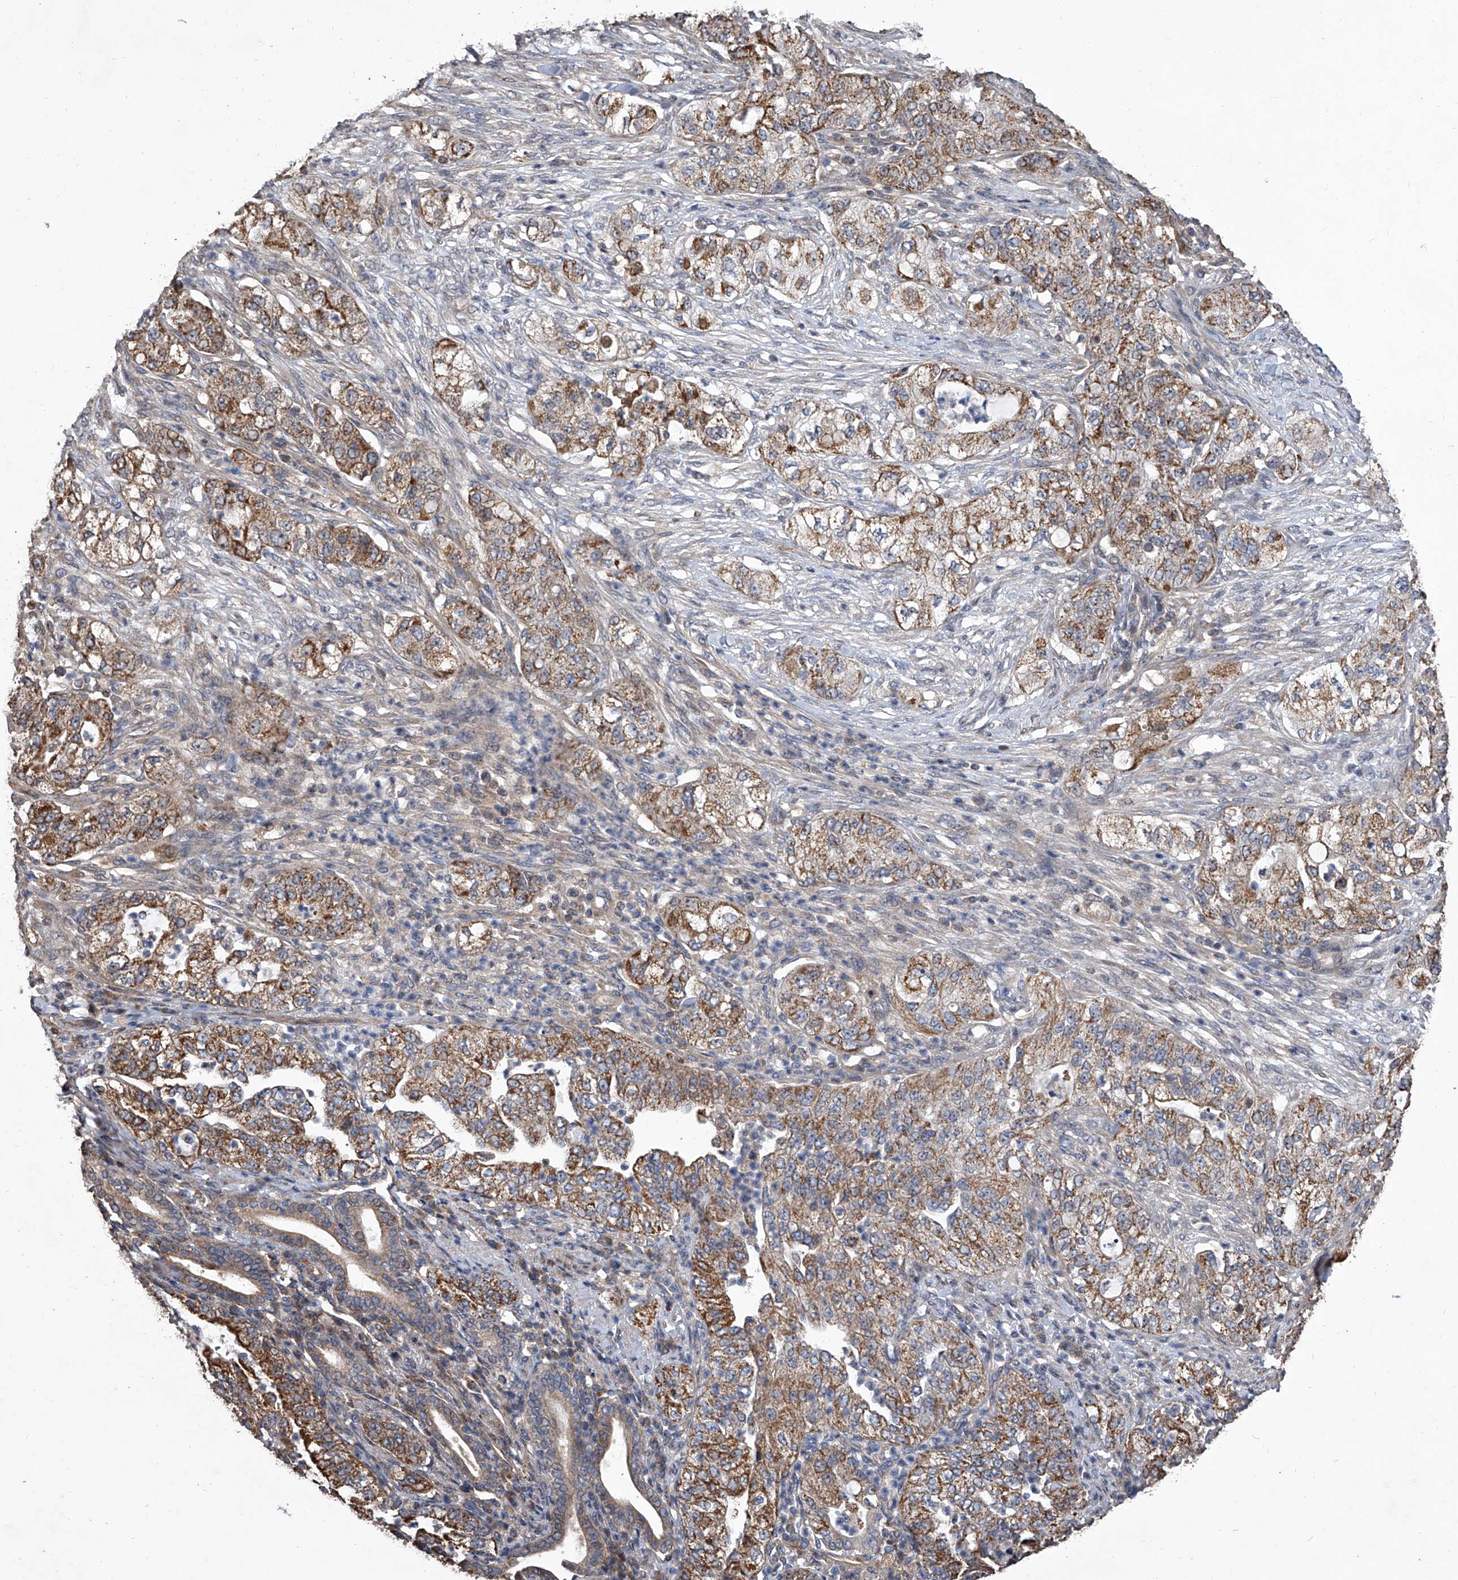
{"staining": {"intensity": "moderate", "quantity": ">75%", "location": "cytoplasmic/membranous"}, "tissue": "pancreatic cancer", "cell_type": "Tumor cells", "image_type": "cancer", "snomed": [{"axis": "morphology", "description": "Adenocarcinoma, NOS"}, {"axis": "topography", "description": "Pancreas"}], "caption": "Immunohistochemistry of adenocarcinoma (pancreatic) displays medium levels of moderate cytoplasmic/membranous expression in about >75% of tumor cells. Nuclei are stained in blue.", "gene": "LTV1", "patient": {"sex": "female", "age": 78}}